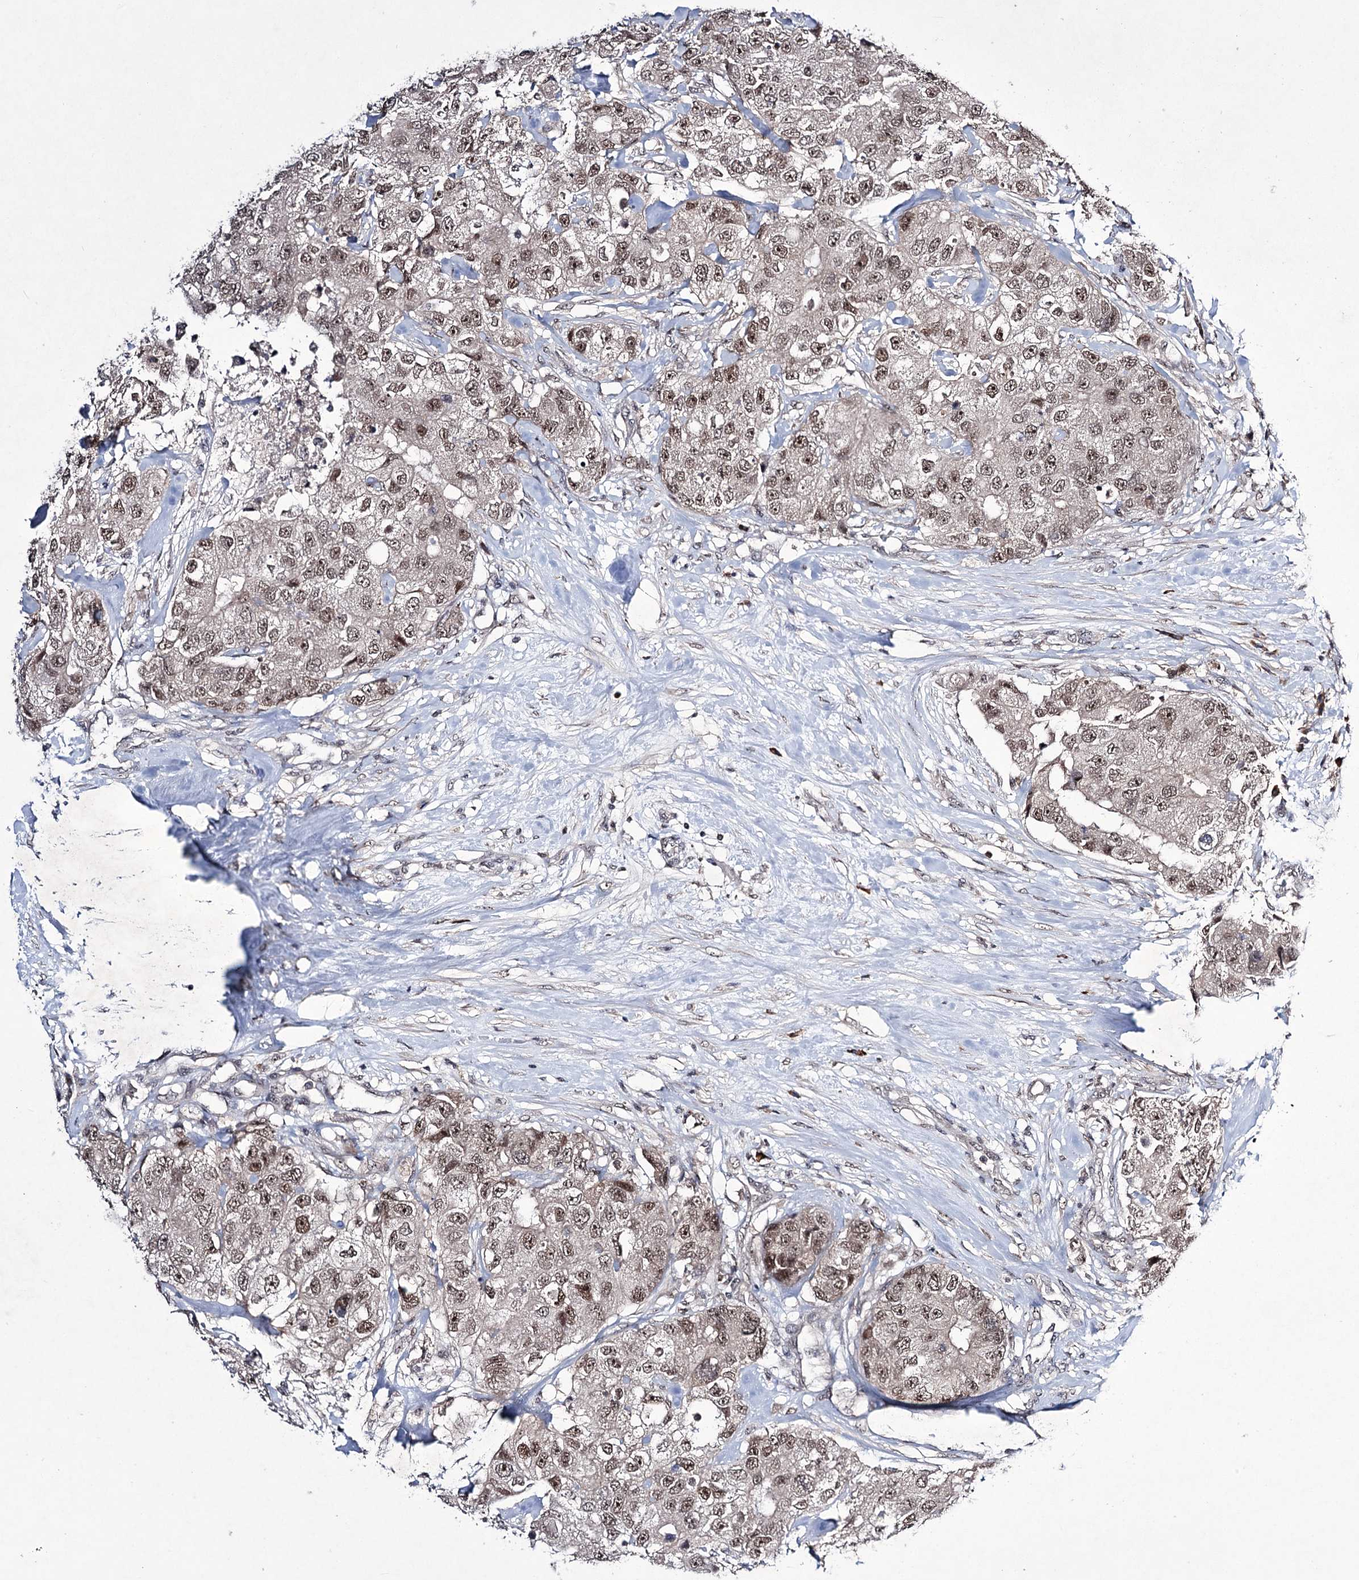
{"staining": {"intensity": "moderate", "quantity": ">75%", "location": "nuclear"}, "tissue": "breast cancer", "cell_type": "Tumor cells", "image_type": "cancer", "snomed": [{"axis": "morphology", "description": "Duct carcinoma"}, {"axis": "topography", "description": "Breast"}], "caption": "Immunohistochemical staining of human invasive ductal carcinoma (breast) reveals medium levels of moderate nuclear protein positivity in about >75% of tumor cells.", "gene": "VGLL4", "patient": {"sex": "female", "age": 62}}